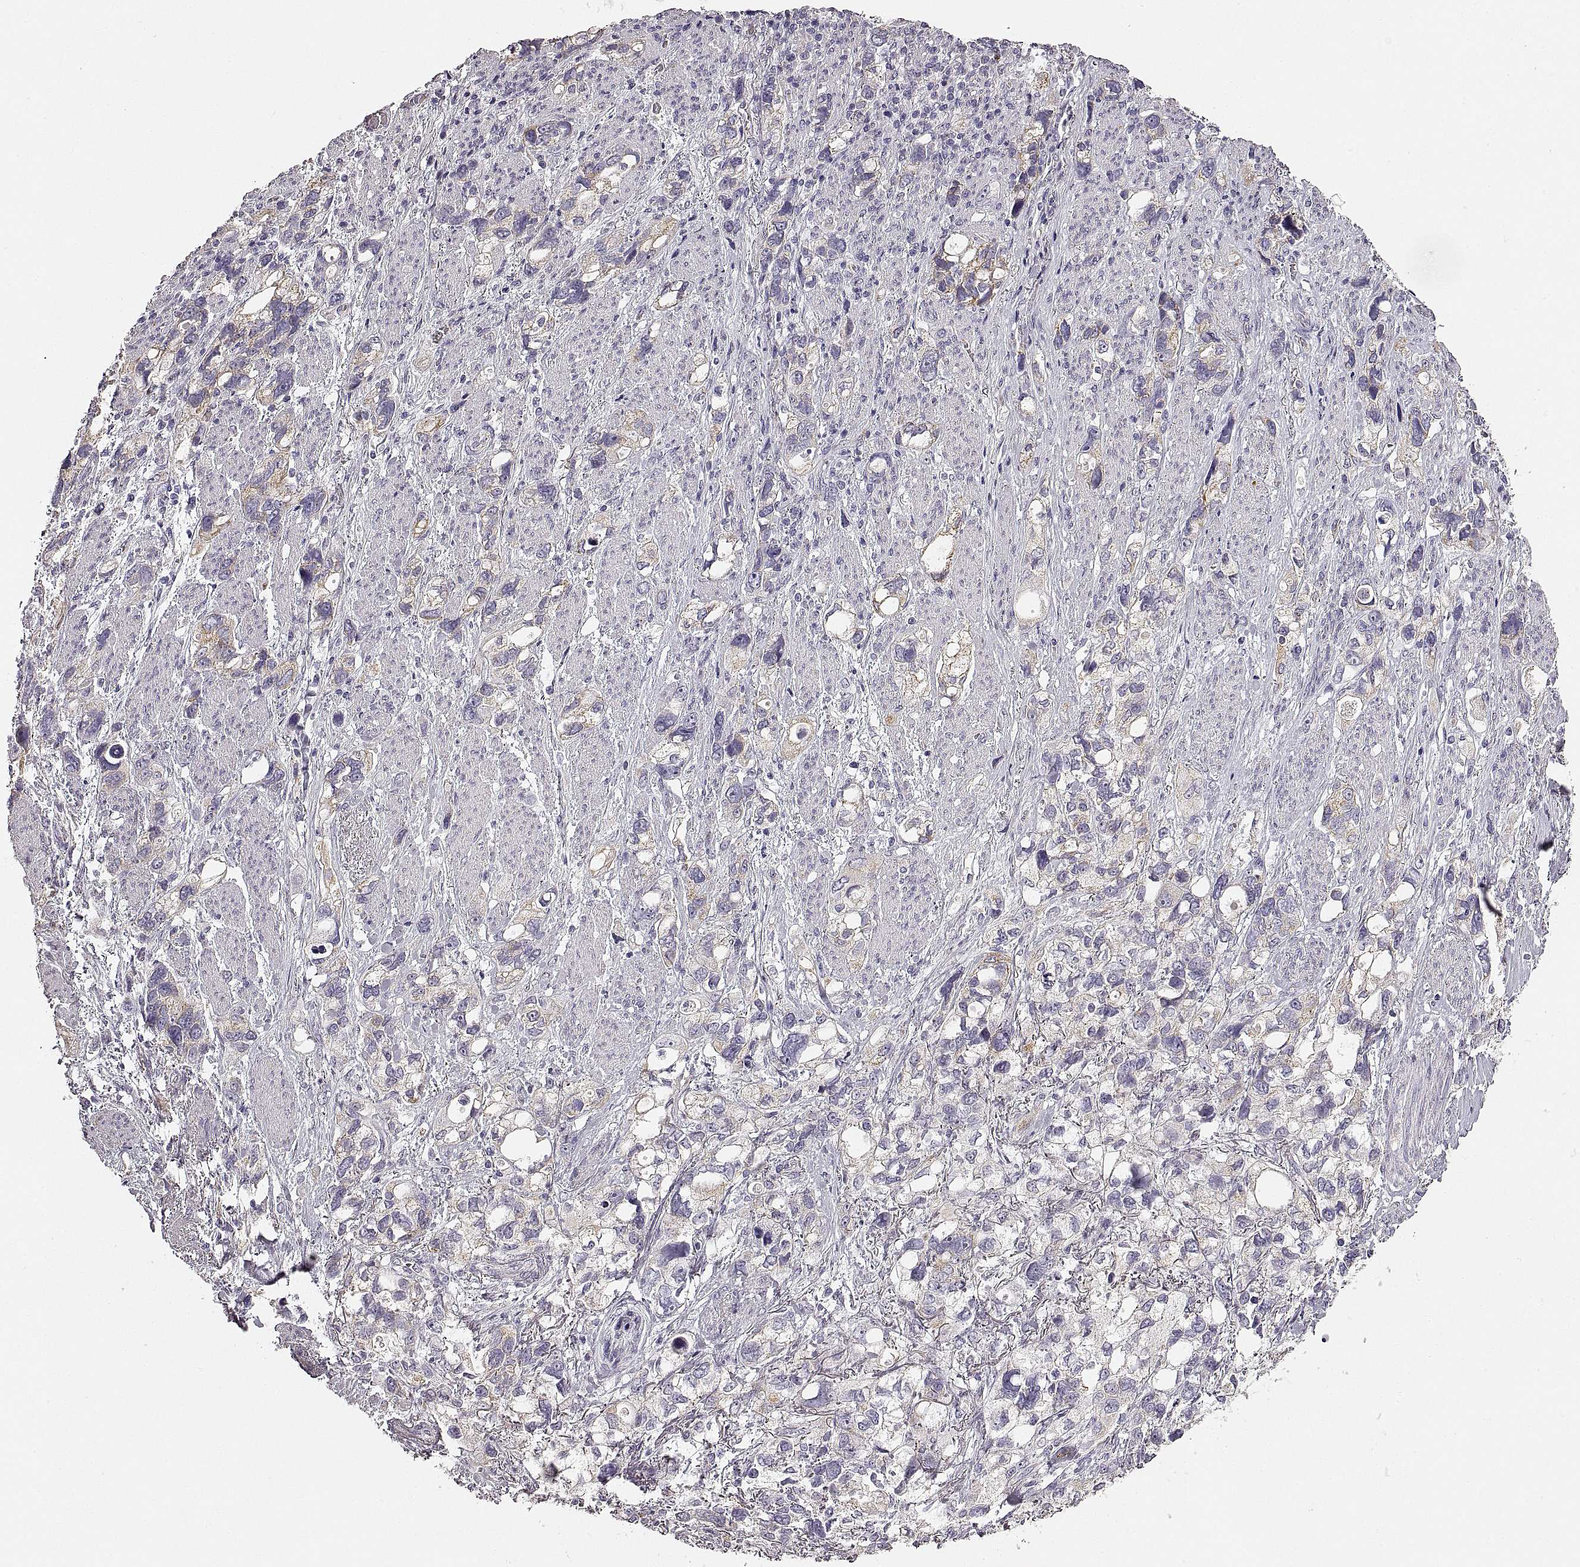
{"staining": {"intensity": "weak", "quantity": "25%-75%", "location": "cytoplasmic/membranous"}, "tissue": "stomach cancer", "cell_type": "Tumor cells", "image_type": "cancer", "snomed": [{"axis": "morphology", "description": "Adenocarcinoma, NOS"}, {"axis": "topography", "description": "Stomach, upper"}], "caption": "High-power microscopy captured an IHC histopathology image of stomach cancer, revealing weak cytoplasmic/membranous expression in about 25%-75% of tumor cells.", "gene": "RDH13", "patient": {"sex": "female", "age": 81}}